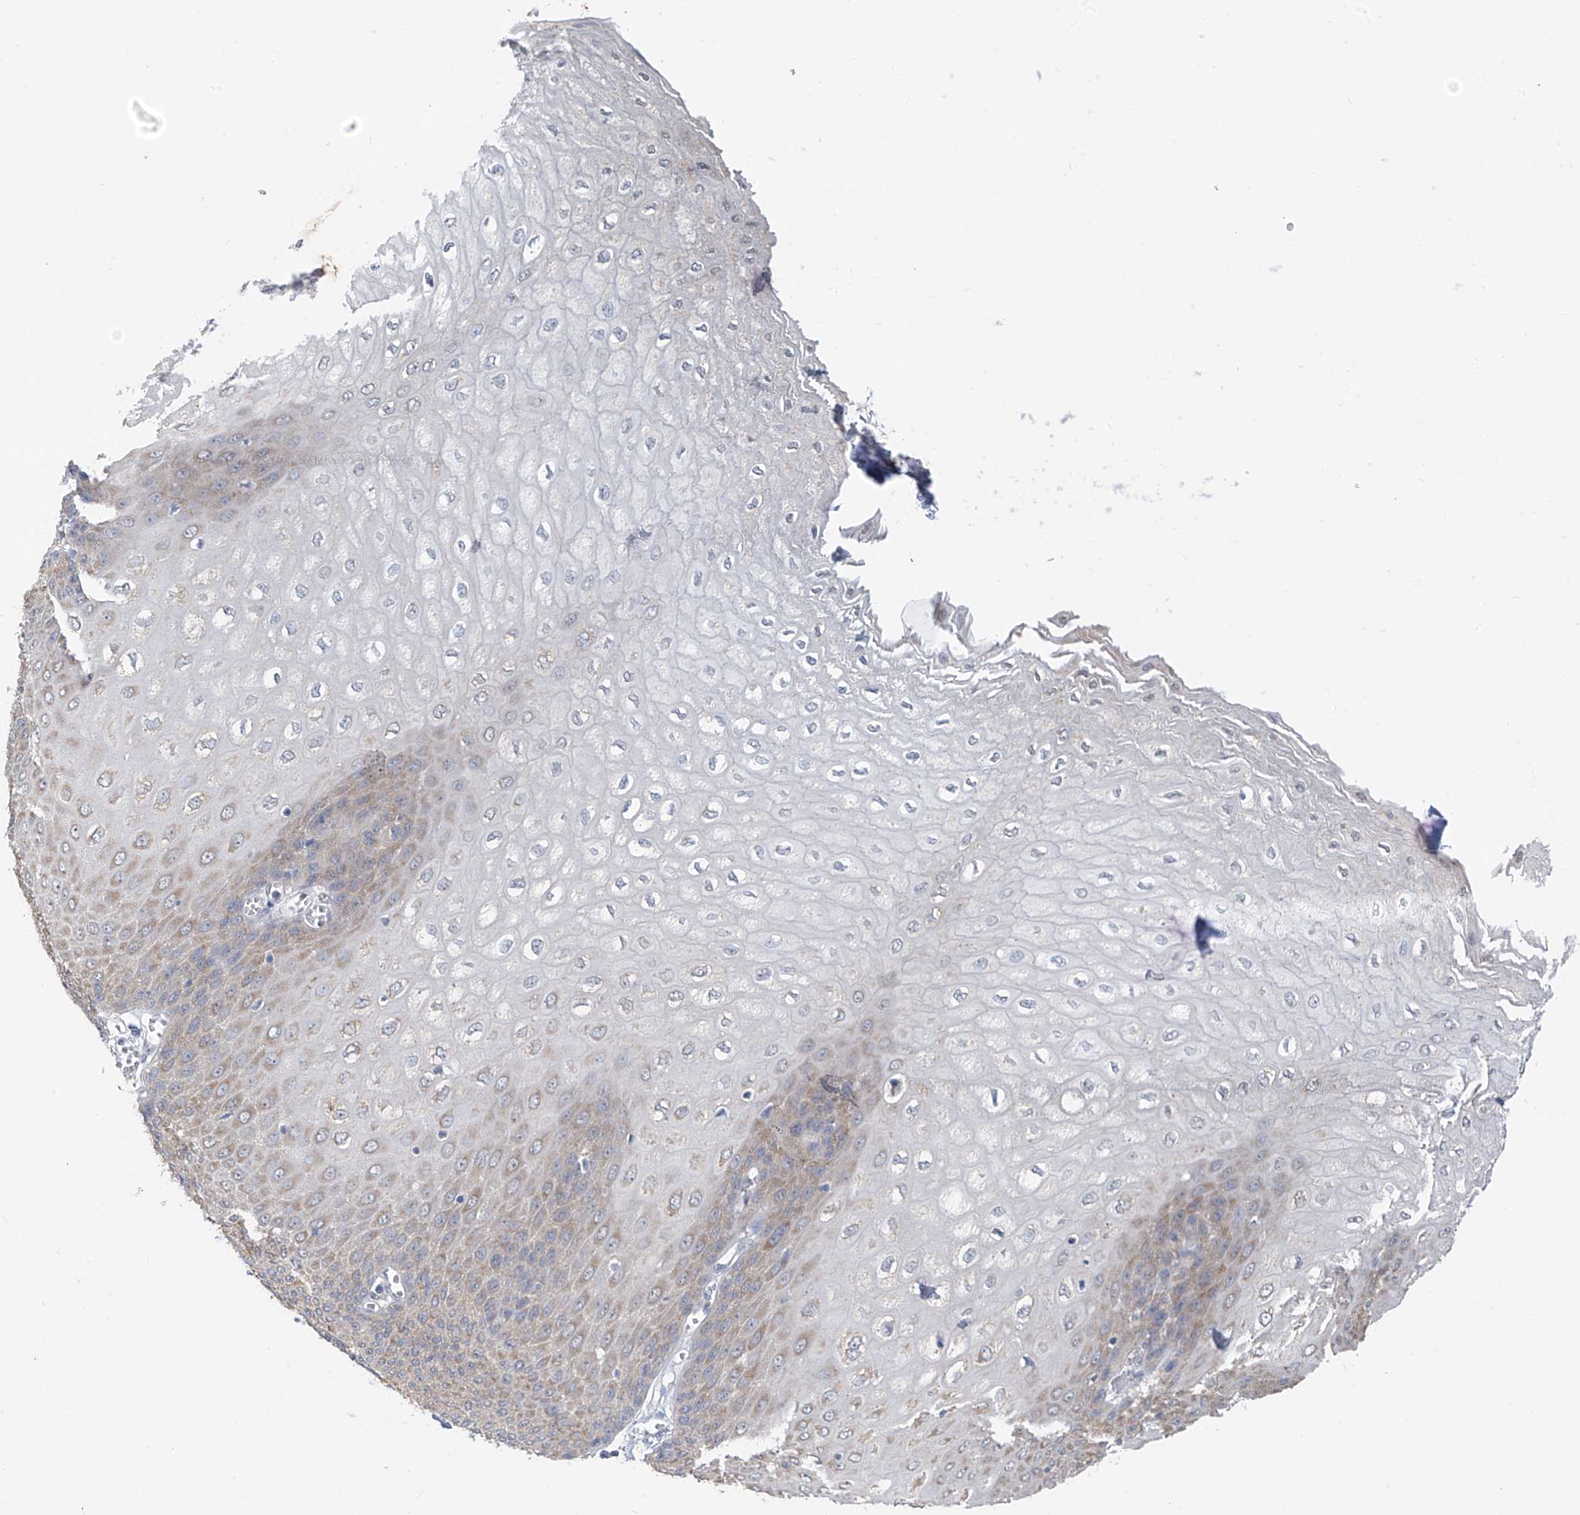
{"staining": {"intensity": "moderate", "quantity": "25%-75%", "location": "cytoplasmic/membranous"}, "tissue": "esophagus", "cell_type": "Squamous epithelial cells", "image_type": "normal", "snomed": [{"axis": "morphology", "description": "Normal tissue, NOS"}, {"axis": "topography", "description": "Esophagus"}], "caption": "IHC (DAB) staining of benign esophagus exhibits moderate cytoplasmic/membranous protein positivity in about 25%-75% of squamous epithelial cells.", "gene": "RPL4", "patient": {"sex": "male", "age": 60}}